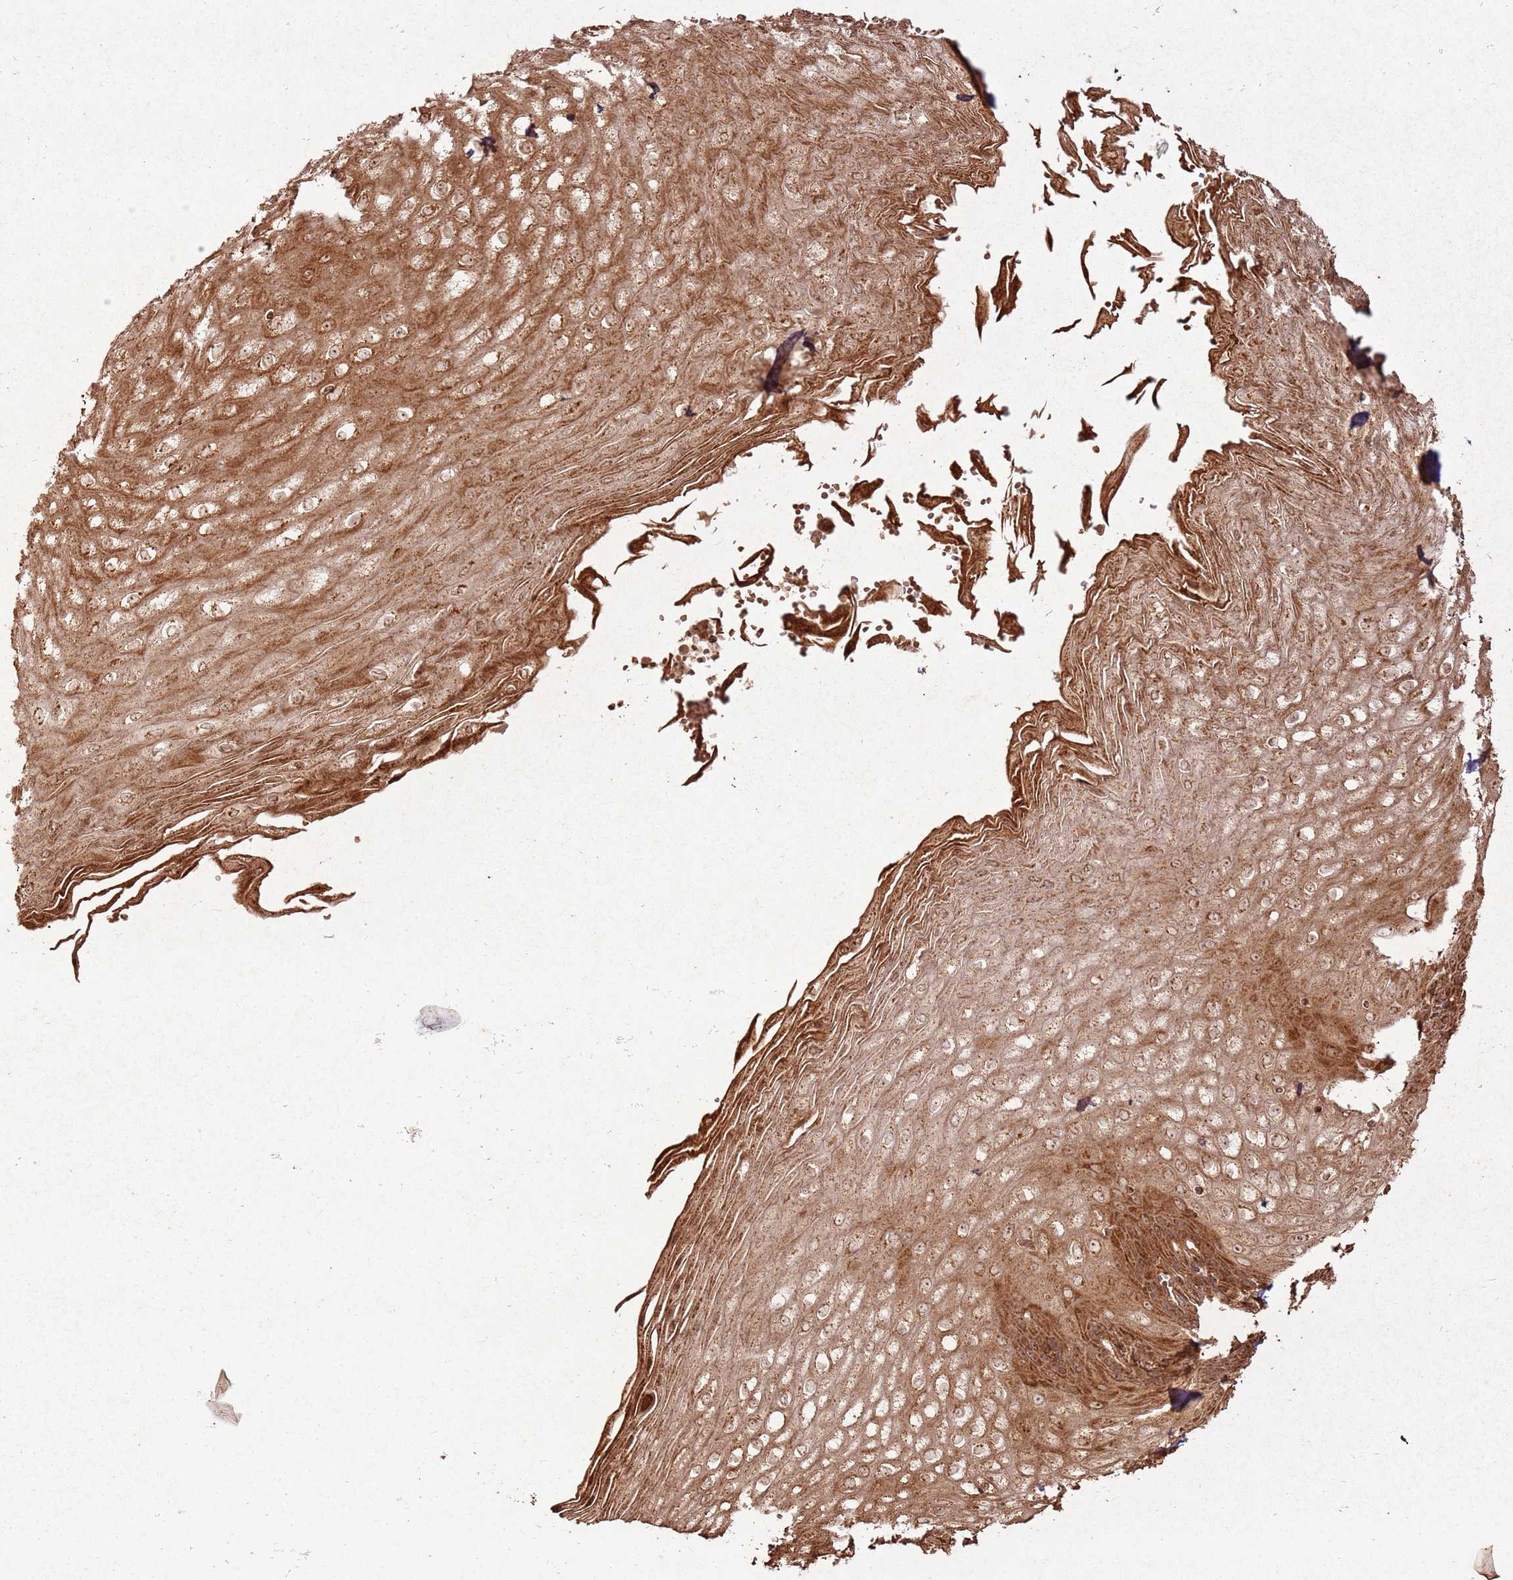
{"staining": {"intensity": "strong", "quantity": ">75%", "location": "cytoplasmic/membranous"}, "tissue": "esophagus", "cell_type": "Squamous epithelial cells", "image_type": "normal", "snomed": [{"axis": "morphology", "description": "Normal tissue, NOS"}, {"axis": "topography", "description": "Esophagus"}], "caption": "IHC of normal esophagus reveals high levels of strong cytoplasmic/membranous positivity in about >75% of squamous epithelial cells. (brown staining indicates protein expression, while blue staining denotes nuclei).", "gene": "MRPS6", "patient": {"sex": "male", "age": 60}}